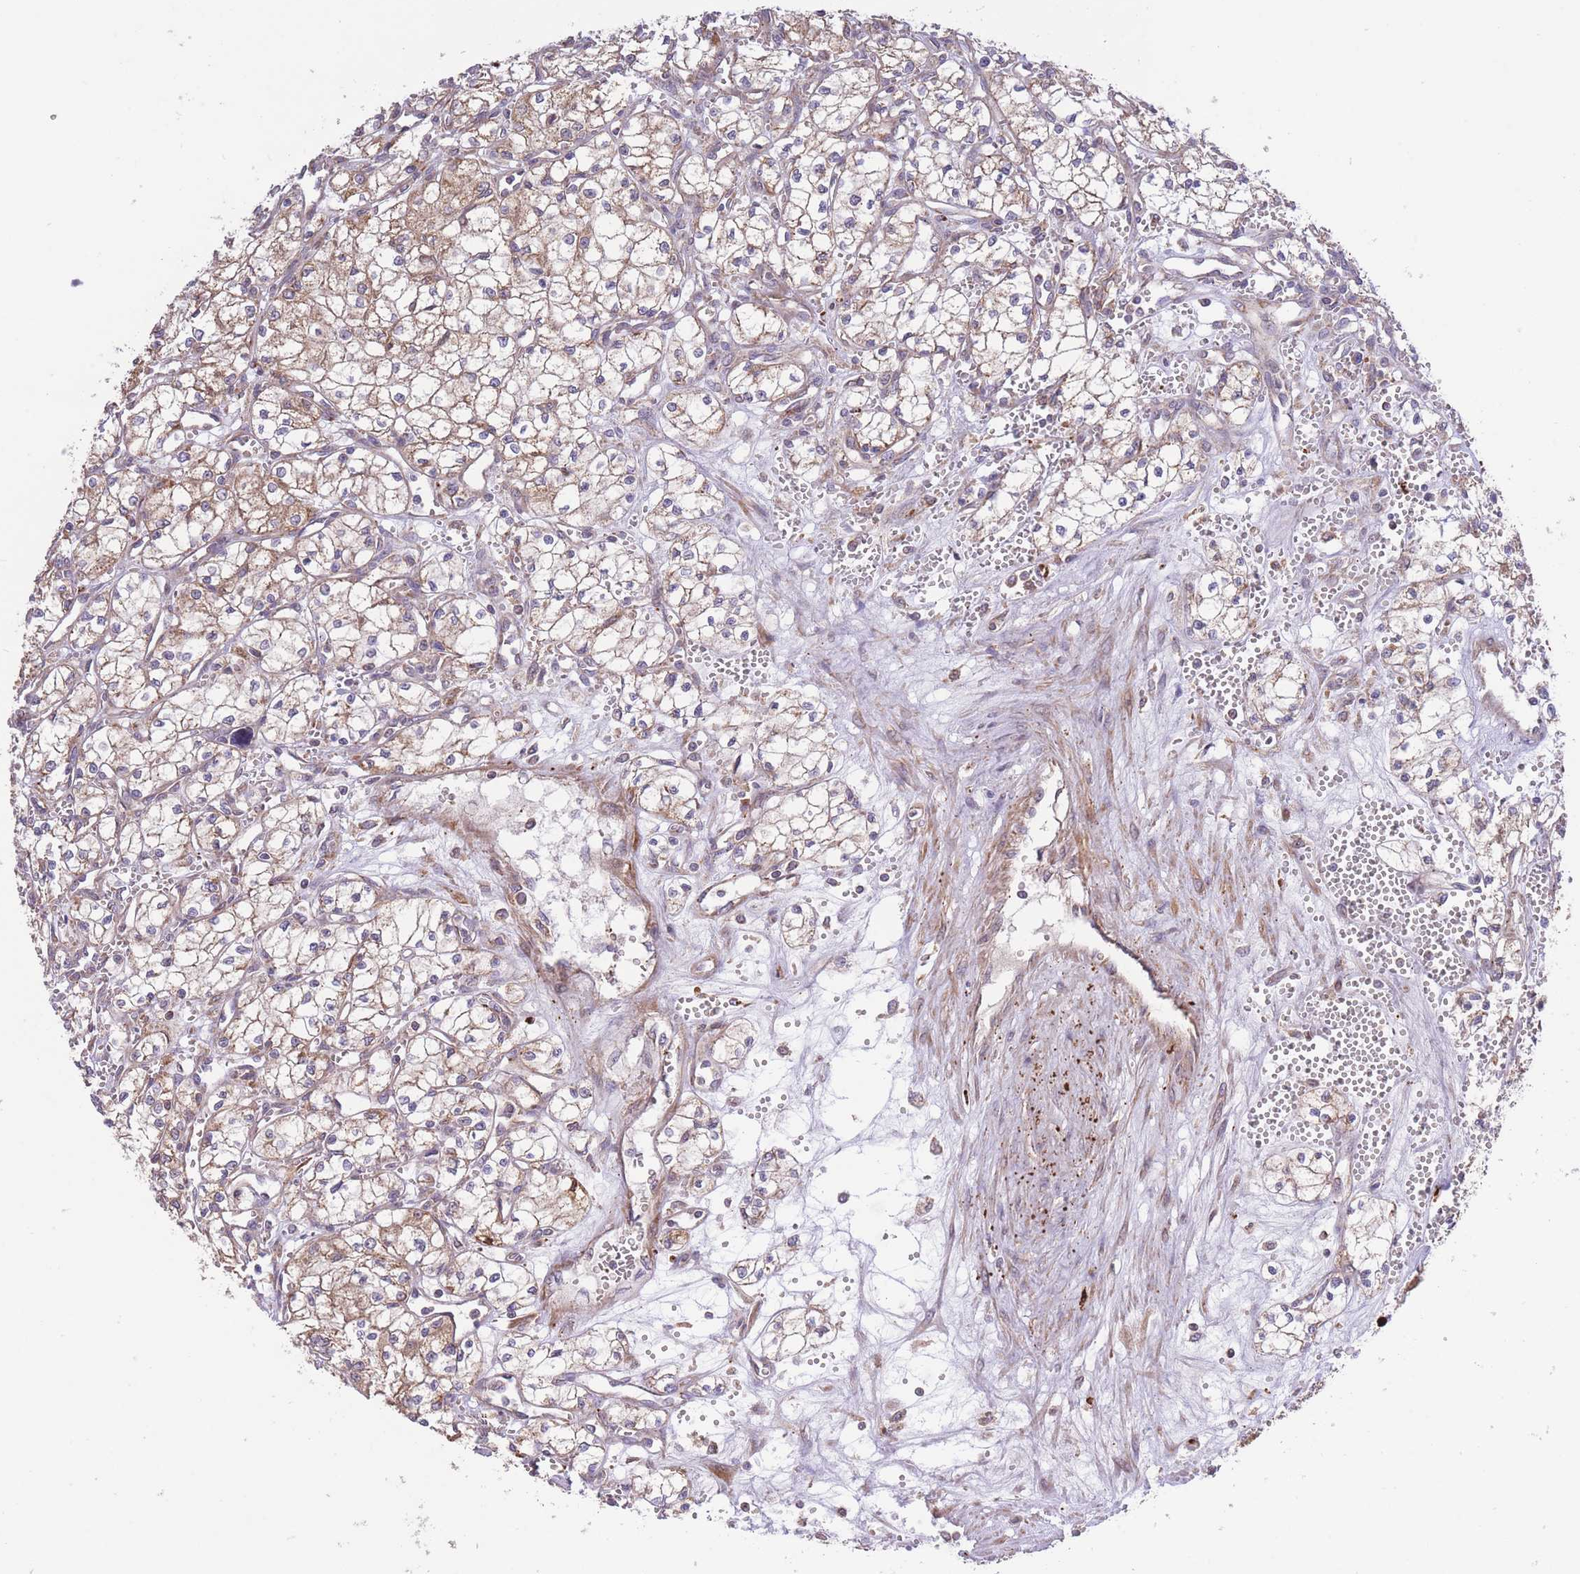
{"staining": {"intensity": "moderate", "quantity": "25%-75%", "location": "cytoplasmic/membranous"}, "tissue": "renal cancer", "cell_type": "Tumor cells", "image_type": "cancer", "snomed": [{"axis": "morphology", "description": "Adenocarcinoma, NOS"}, {"axis": "topography", "description": "Kidney"}], "caption": "IHC histopathology image of renal adenocarcinoma stained for a protein (brown), which shows medium levels of moderate cytoplasmic/membranous positivity in about 25%-75% of tumor cells.", "gene": "ATP13A2", "patient": {"sex": "male", "age": 59}}